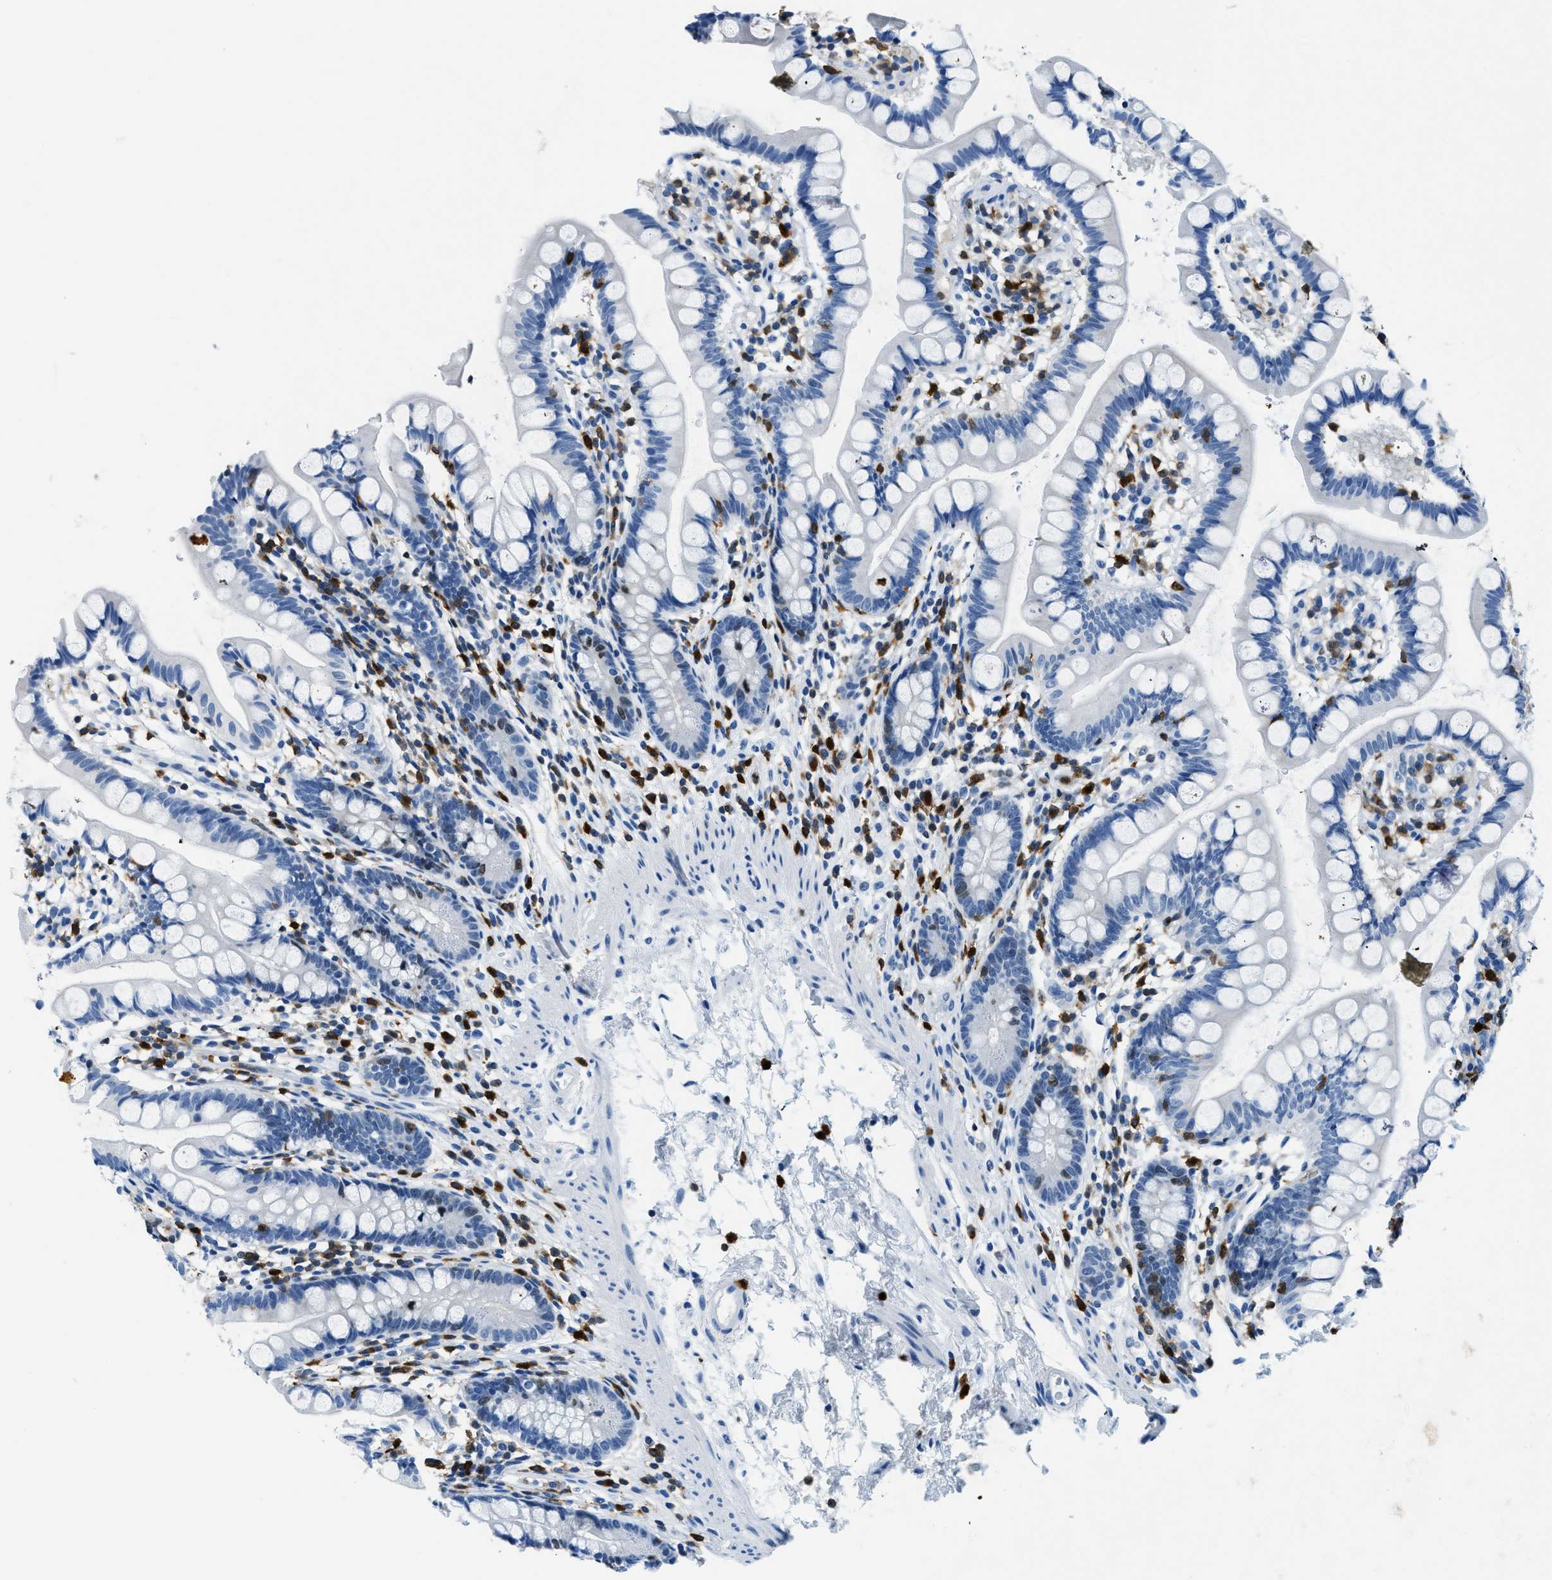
{"staining": {"intensity": "negative", "quantity": "none", "location": "none"}, "tissue": "small intestine", "cell_type": "Glandular cells", "image_type": "normal", "snomed": [{"axis": "morphology", "description": "Normal tissue, NOS"}, {"axis": "topography", "description": "Small intestine"}], "caption": "Immunohistochemistry (IHC) micrograph of unremarkable small intestine: small intestine stained with DAB (3,3'-diaminobenzidine) shows no significant protein expression in glandular cells.", "gene": "CAPG", "patient": {"sex": "female", "age": 84}}